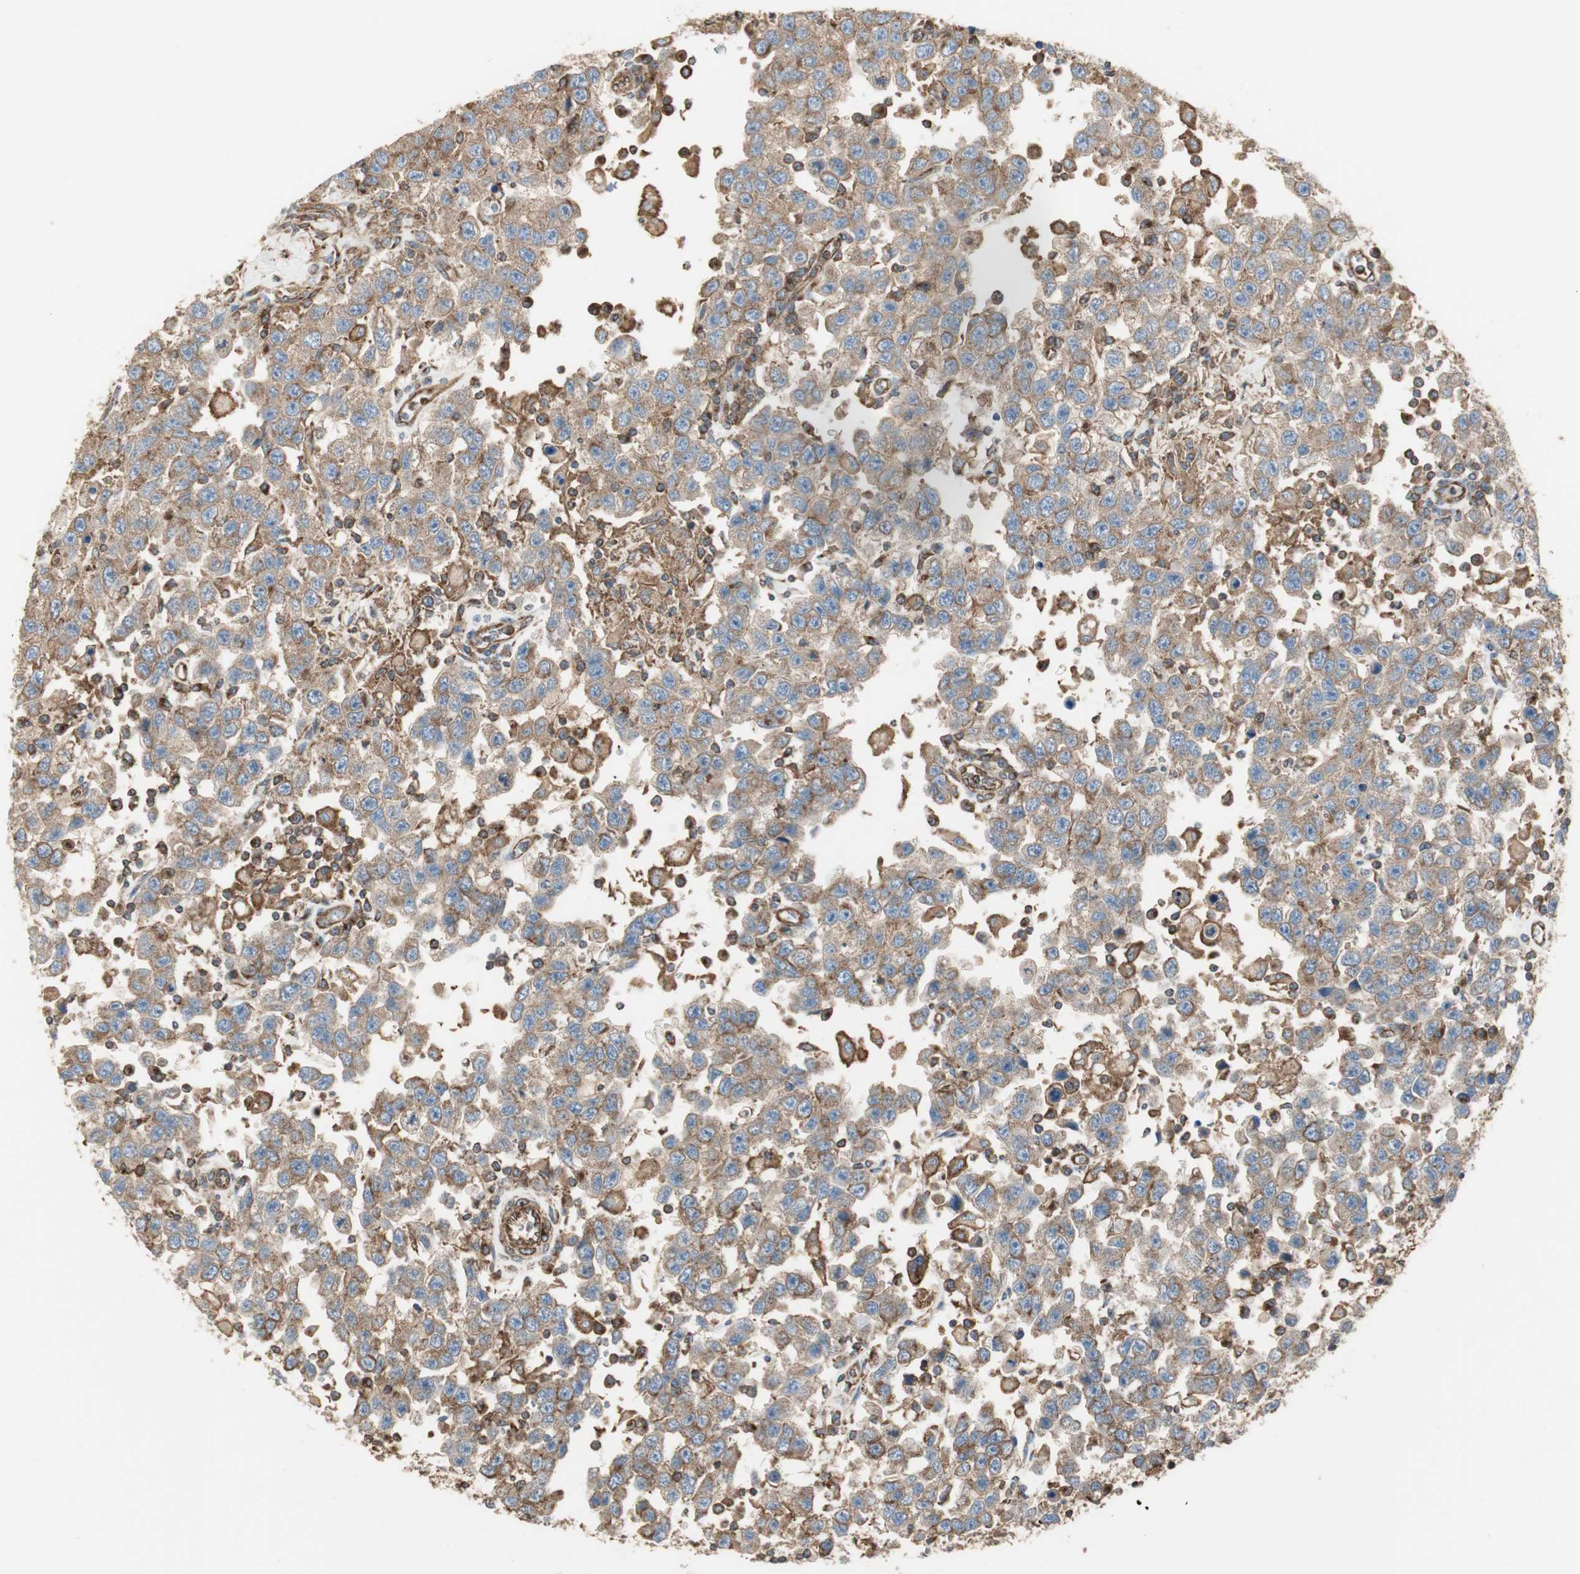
{"staining": {"intensity": "moderate", "quantity": ">75%", "location": "cytoplasmic/membranous"}, "tissue": "testis cancer", "cell_type": "Tumor cells", "image_type": "cancer", "snomed": [{"axis": "morphology", "description": "Seminoma, NOS"}, {"axis": "topography", "description": "Testis"}], "caption": "Protein staining of testis seminoma tissue displays moderate cytoplasmic/membranous staining in about >75% of tumor cells.", "gene": "H6PD", "patient": {"sex": "male", "age": 41}}